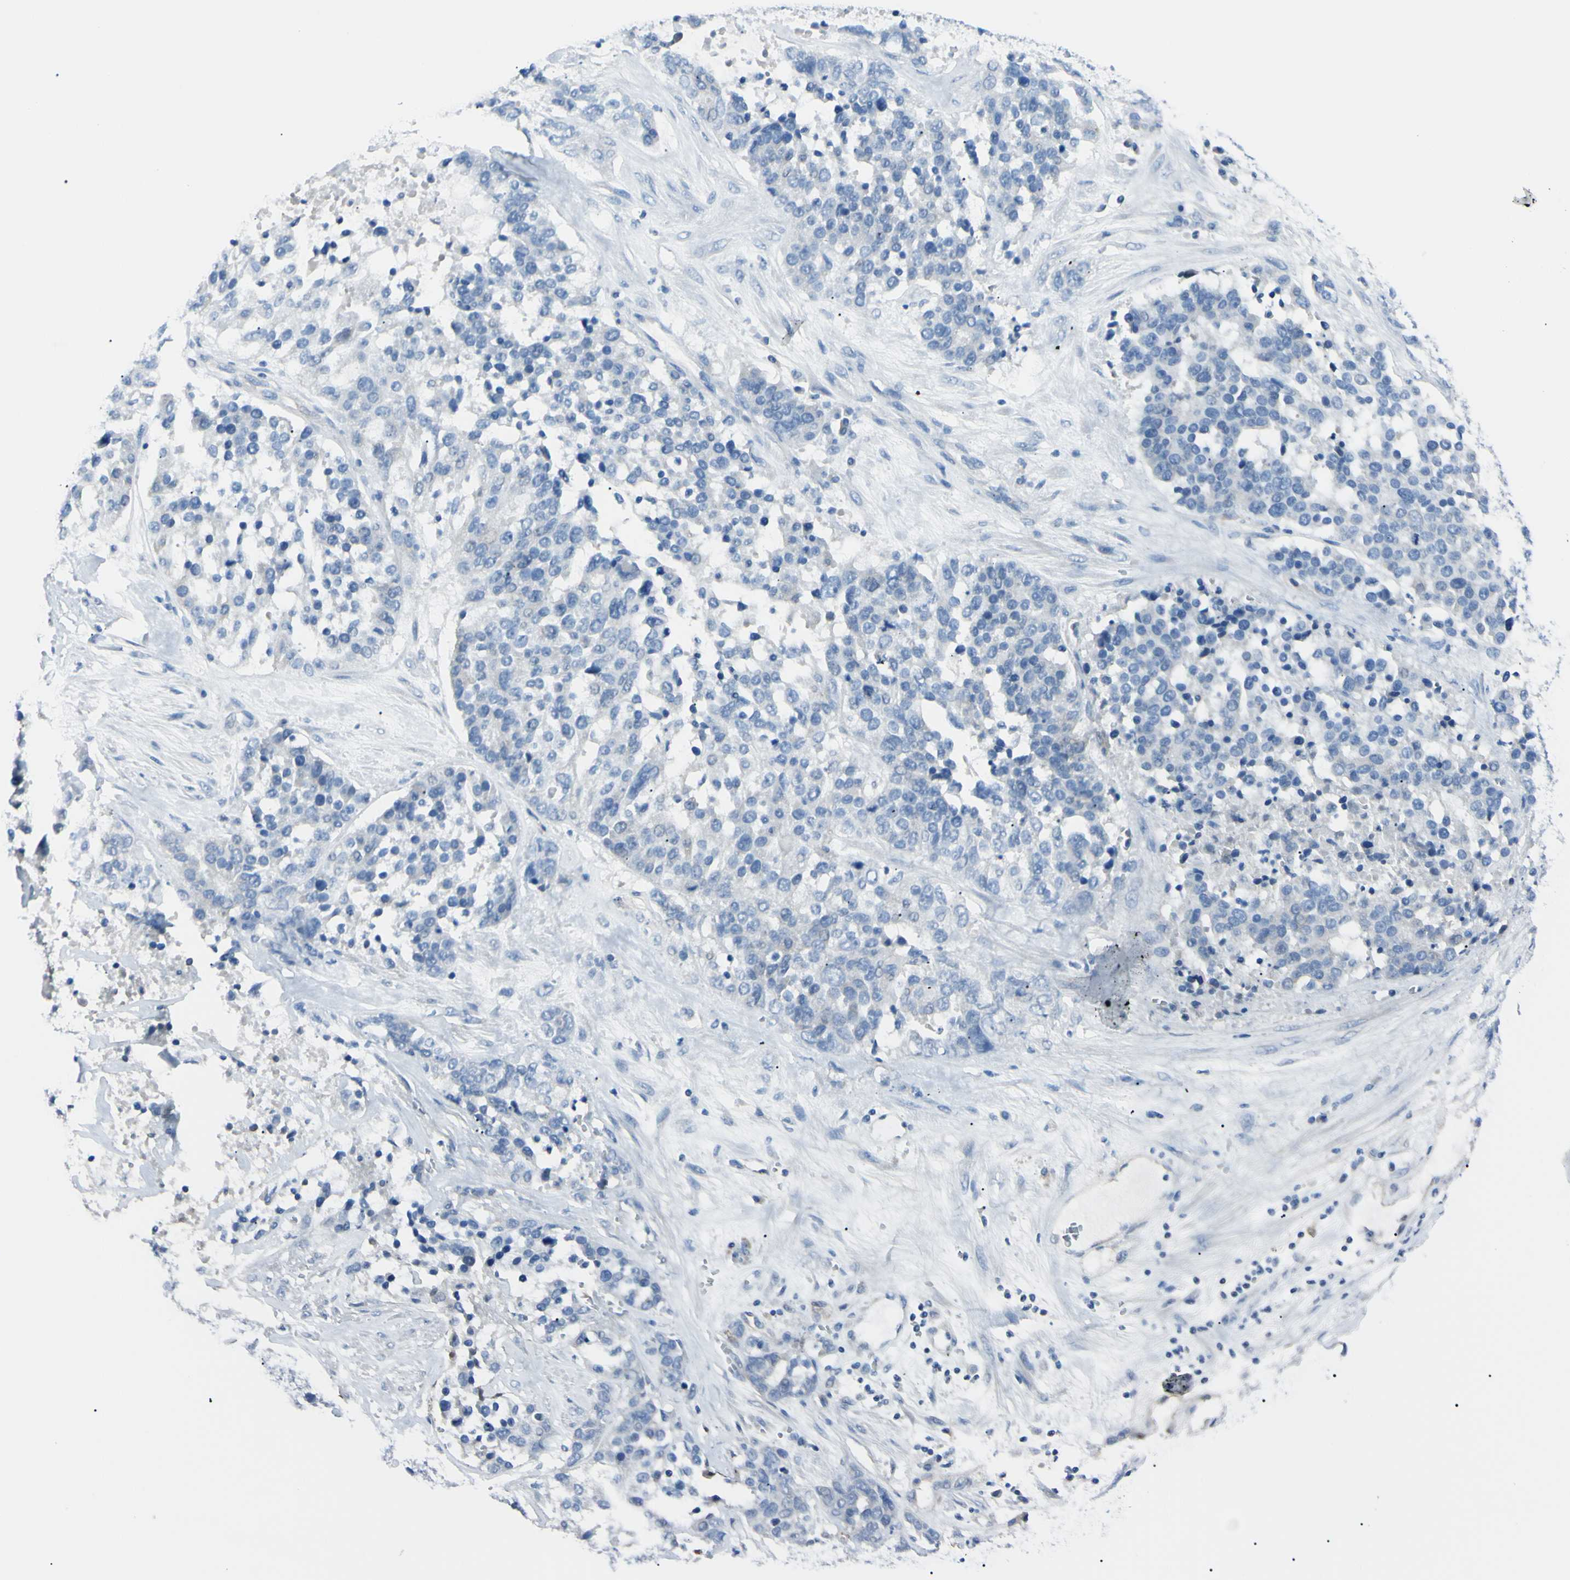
{"staining": {"intensity": "negative", "quantity": "none", "location": "none"}, "tissue": "ovarian cancer", "cell_type": "Tumor cells", "image_type": "cancer", "snomed": [{"axis": "morphology", "description": "Cystadenocarcinoma, serous, NOS"}, {"axis": "topography", "description": "Ovary"}], "caption": "This is an immunohistochemistry (IHC) image of human ovarian cancer (serous cystadenocarcinoma). There is no positivity in tumor cells.", "gene": "FOLH1", "patient": {"sex": "female", "age": 44}}